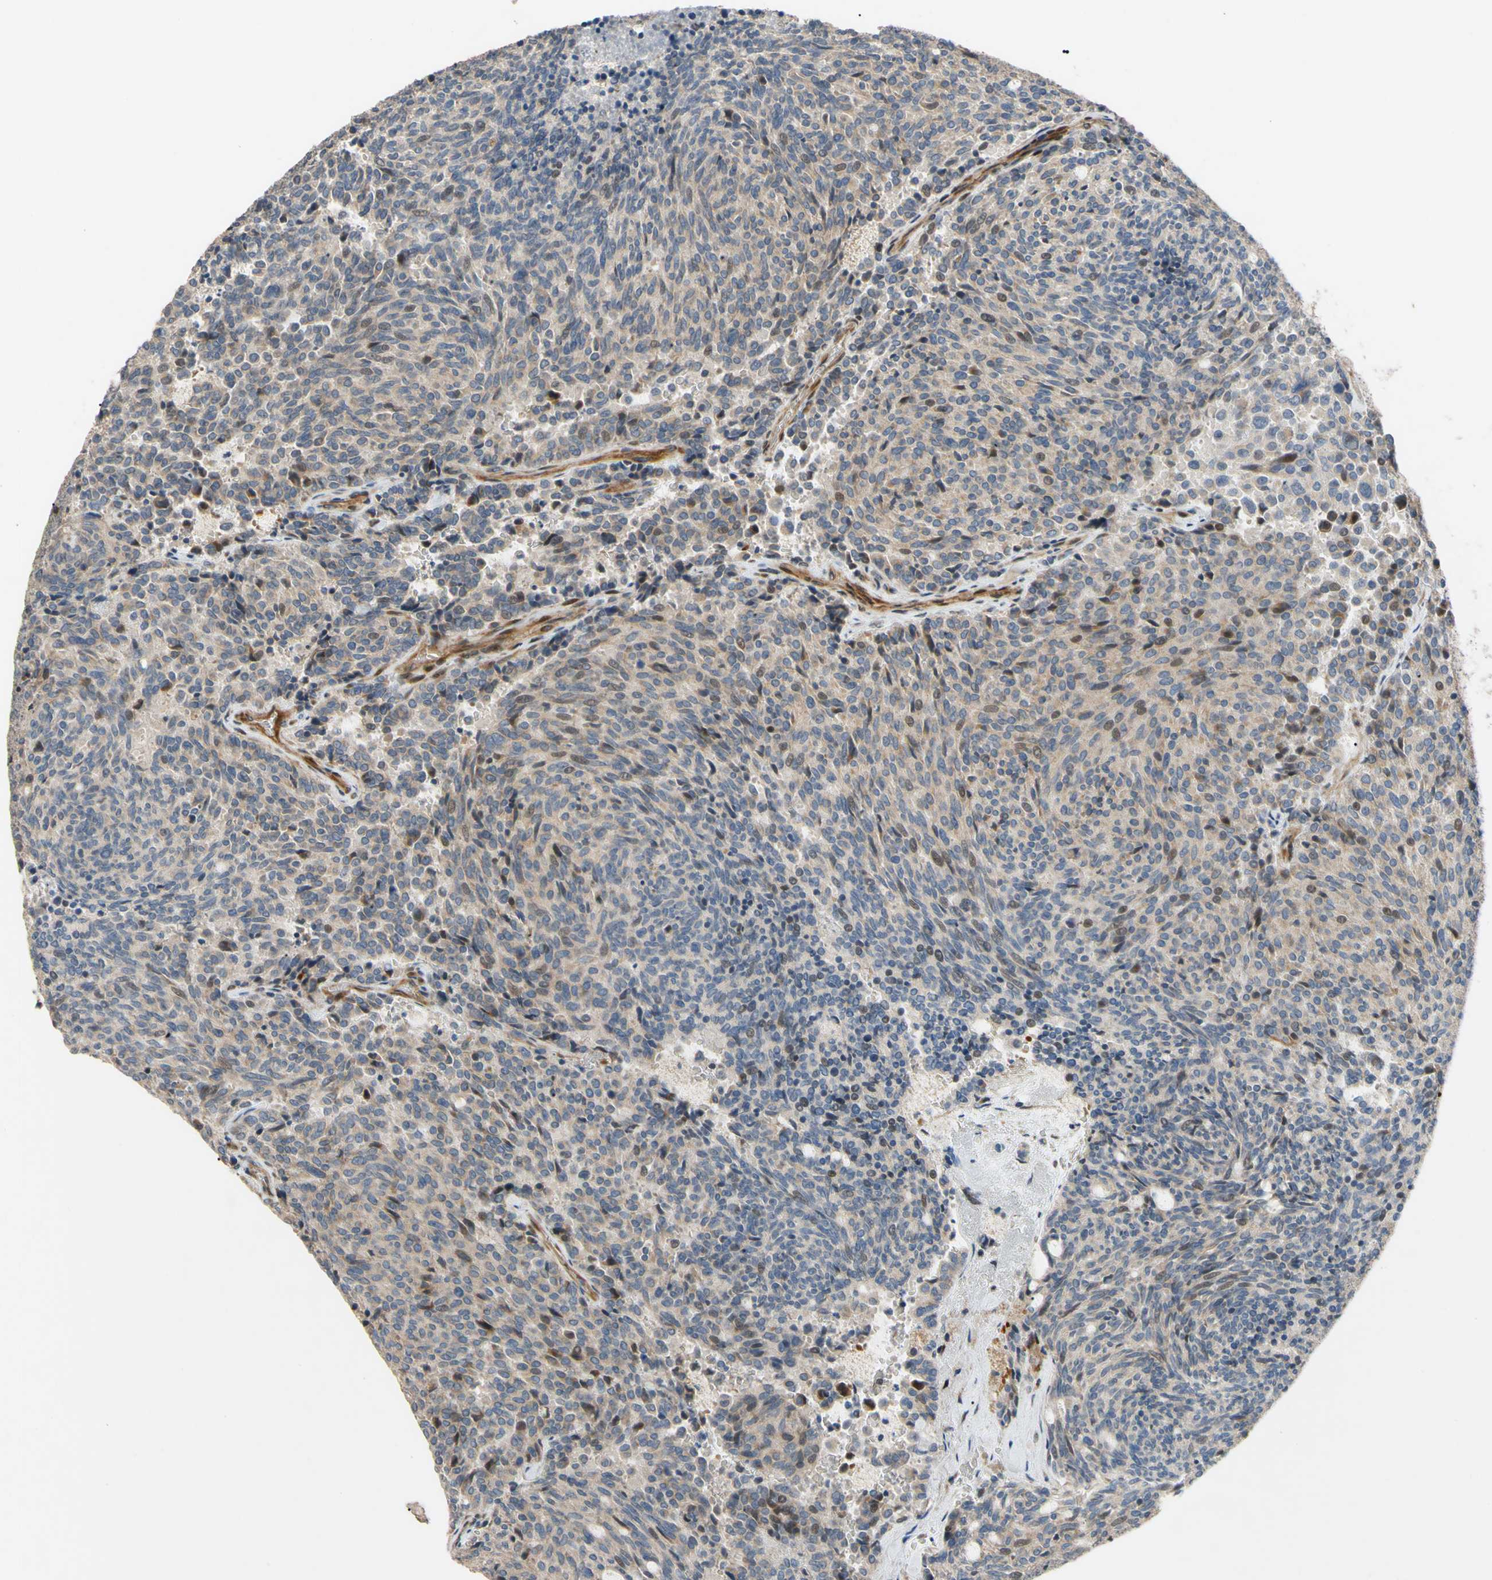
{"staining": {"intensity": "weak", "quantity": "25%-75%", "location": "cytoplasmic/membranous"}, "tissue": "carcinoid", "cell_type": "Tumor cells", "image_type": "cancer", "snomed": [{"axis": "morphology", "description": "Carcinoid, malignant, NOS"}, {"axis": "topography", "description": "Pancreas"}], "caption": "Carcinoid stained with IHC reveals weak cytoplasmic/membranous expression in approximately 25%-75% of tumor cells. (DAB IHC, brown staining for protein, blue staining for nuclei).", "gene": "SPTLC1", "patient": {"sex": "female", "age": 54}}